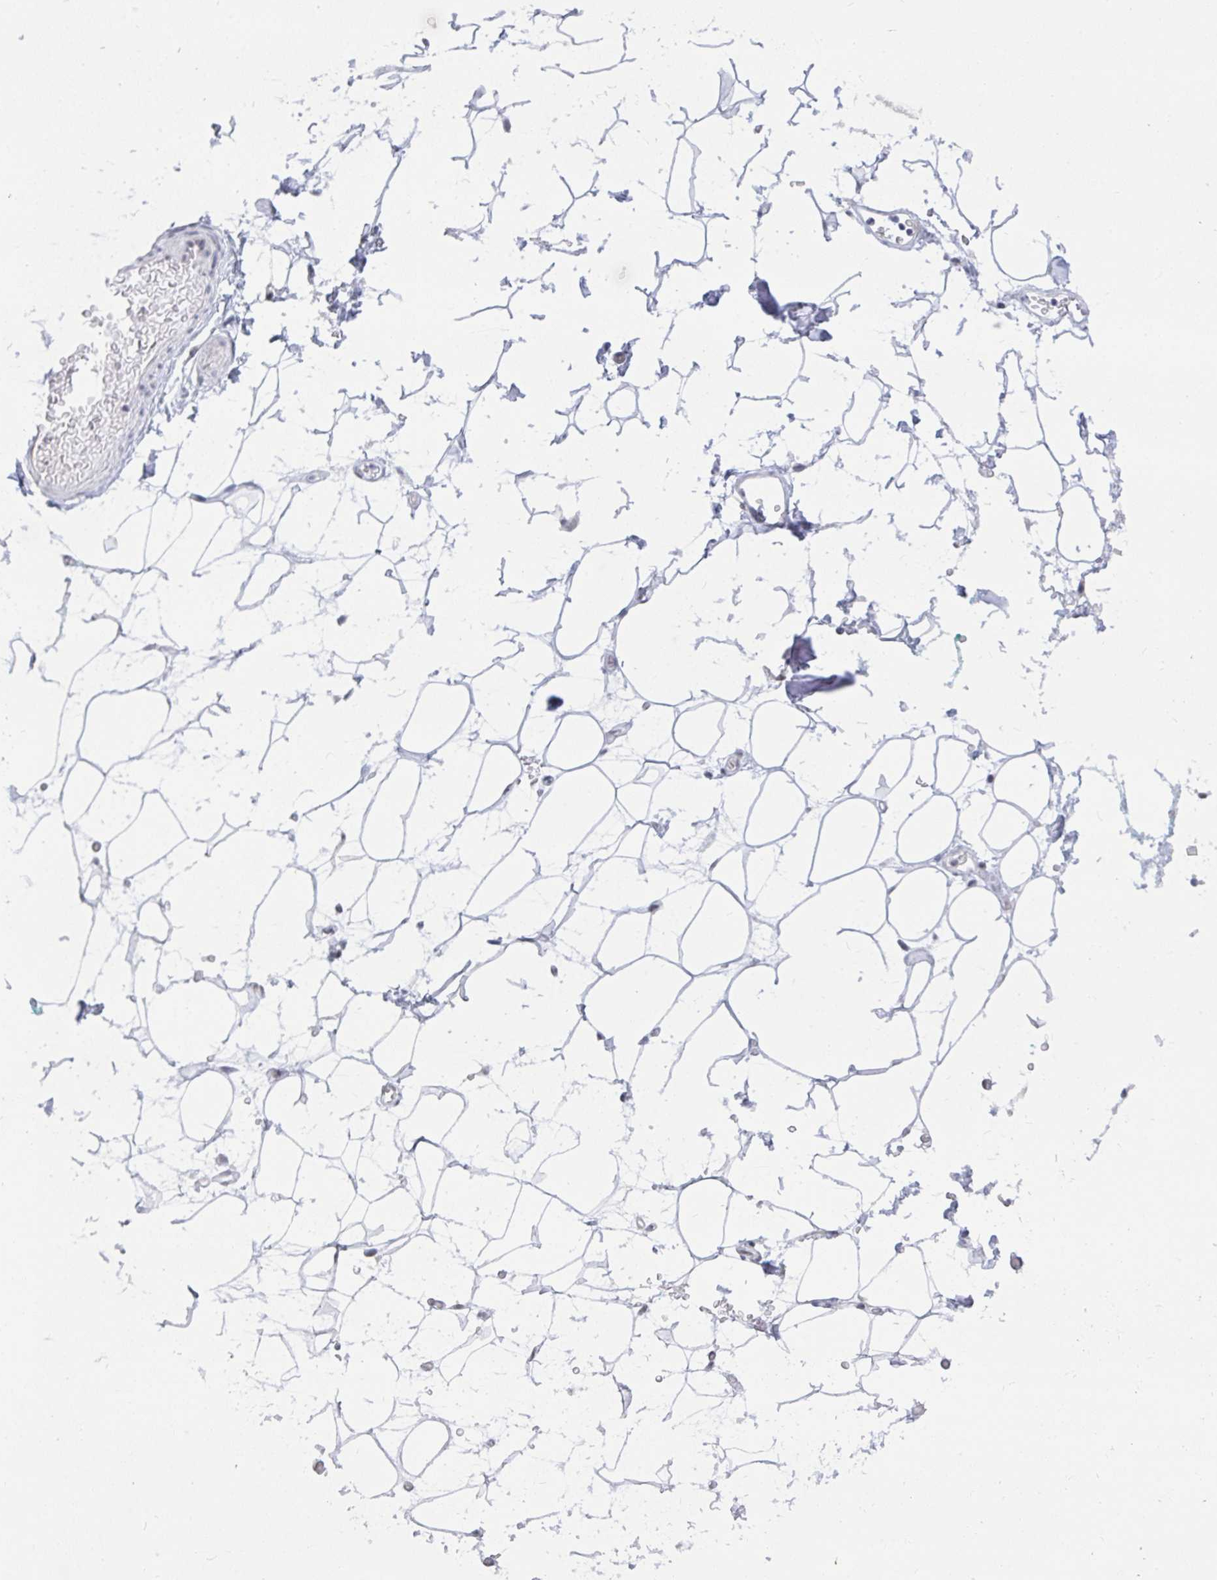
{"staining": {"intensity": "negative", "quantity": "none", "location": "none"}, "tissue": "adipose tissue", "cell_type": "Adipocytes", "image_type": "normal", "snomed": [{"axis": "morphology", "description": "Normal tissue, NOS"}, {"axis": "topography", "description": "Anal"}, {"axis": "topography", "description": "Peripheral nerve tissue"}], "caption": "This is a photomicrograph of IHC staining of unremarkable adipose tissue, which shows no expression in adipocytes. (DAB immunohistochemistry visualized using brightfield microscopy, high magnification).", "gene": "PRR14", "patient": {"sex": "male", "age": 78}}